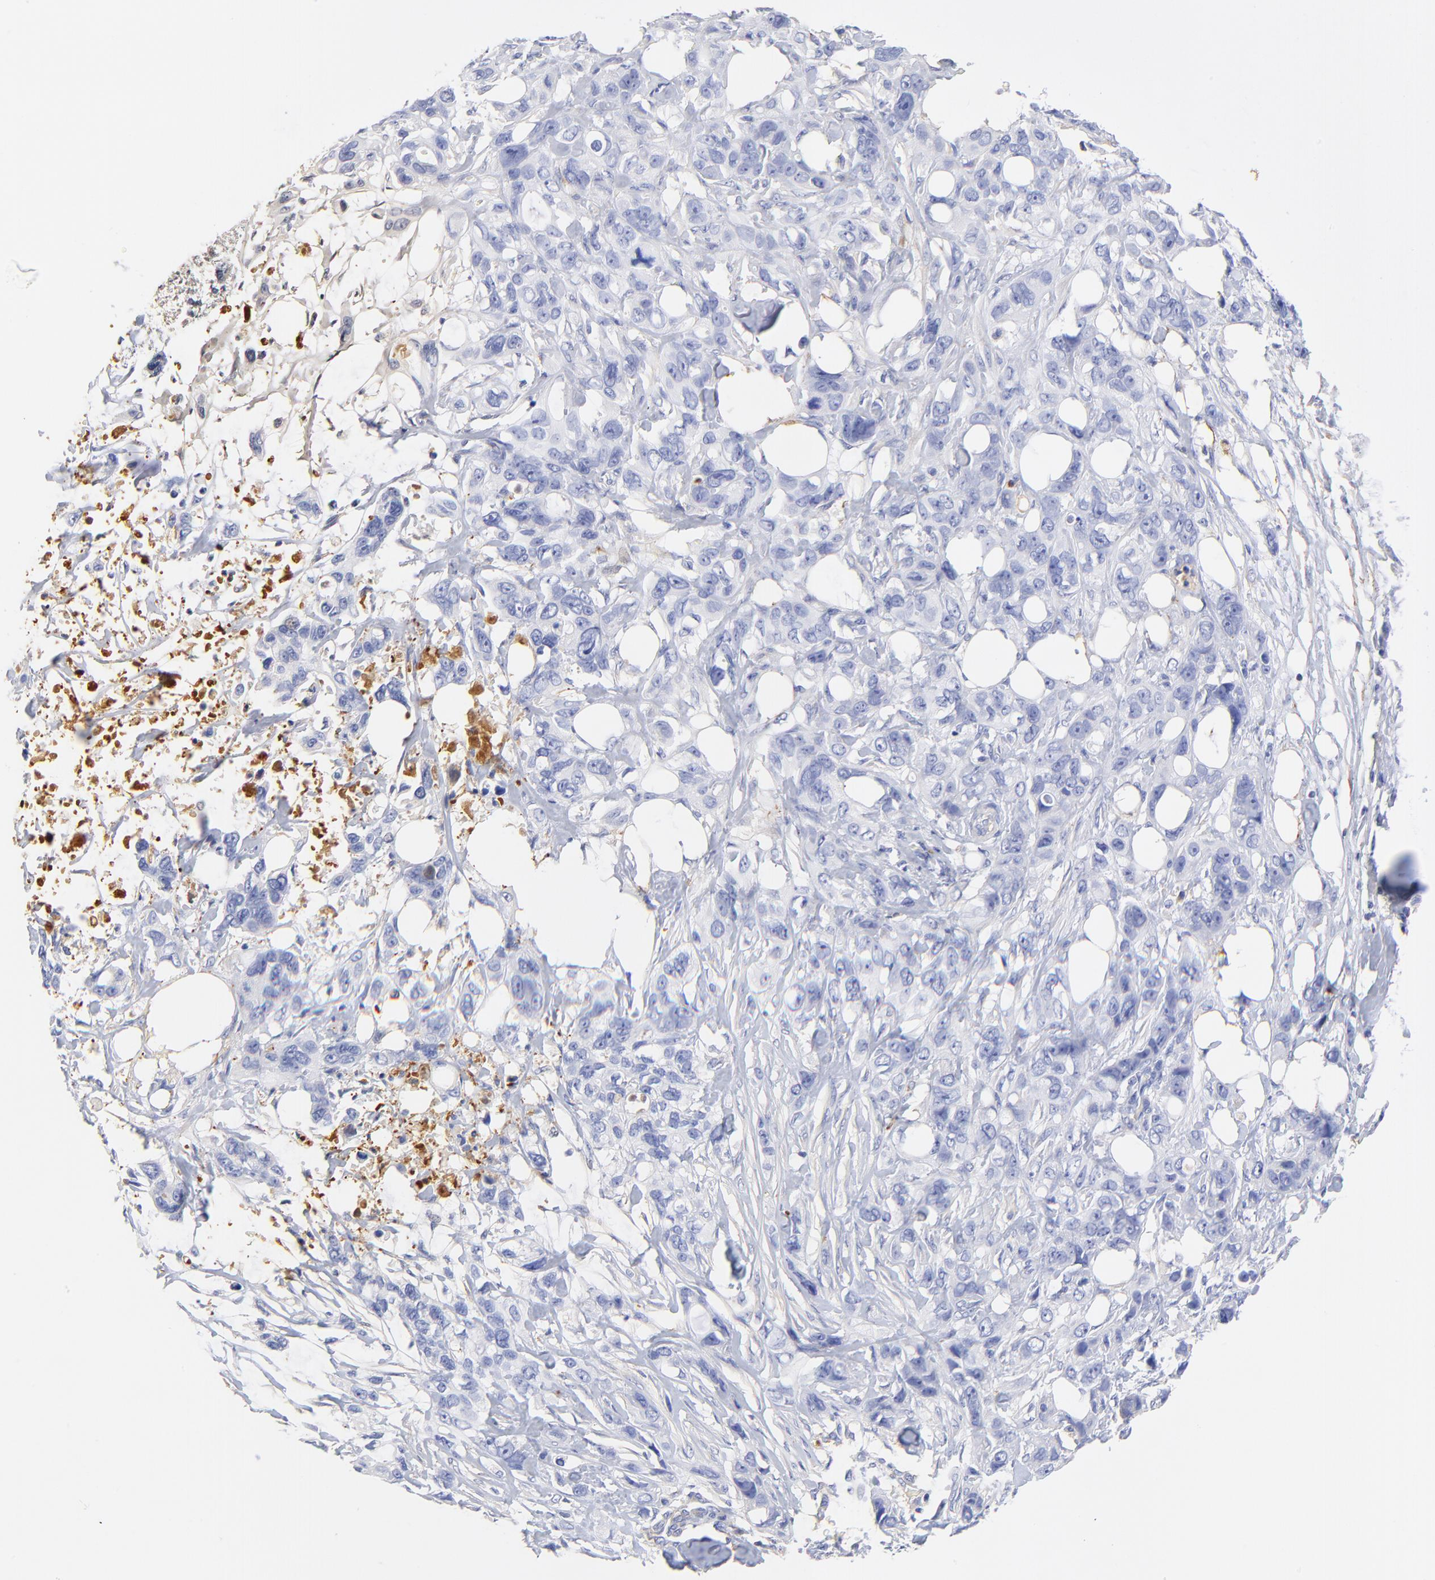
{"staining": {"intensity": "negative", "quantity": "none", "location": "none"}, "tissue": "stomach cancer", "cell_type": "Tumor cells", "image_type": "cancer", "snomed": [{"axis": "morphology", "description": "Adenocarcinoma, NOS"}, {"axis": "topography", "description": "Stomach, upper"}], "caption": "The IHC micrograph has no significant staining in tumor cells of stomach cancer (adenocarcinoma) tissue. (DAB (3,3'-diaminobenzidine) IHC, high magnification).", "gene": "MDGA2", "patient": {"sex": "male", "age": 47}}